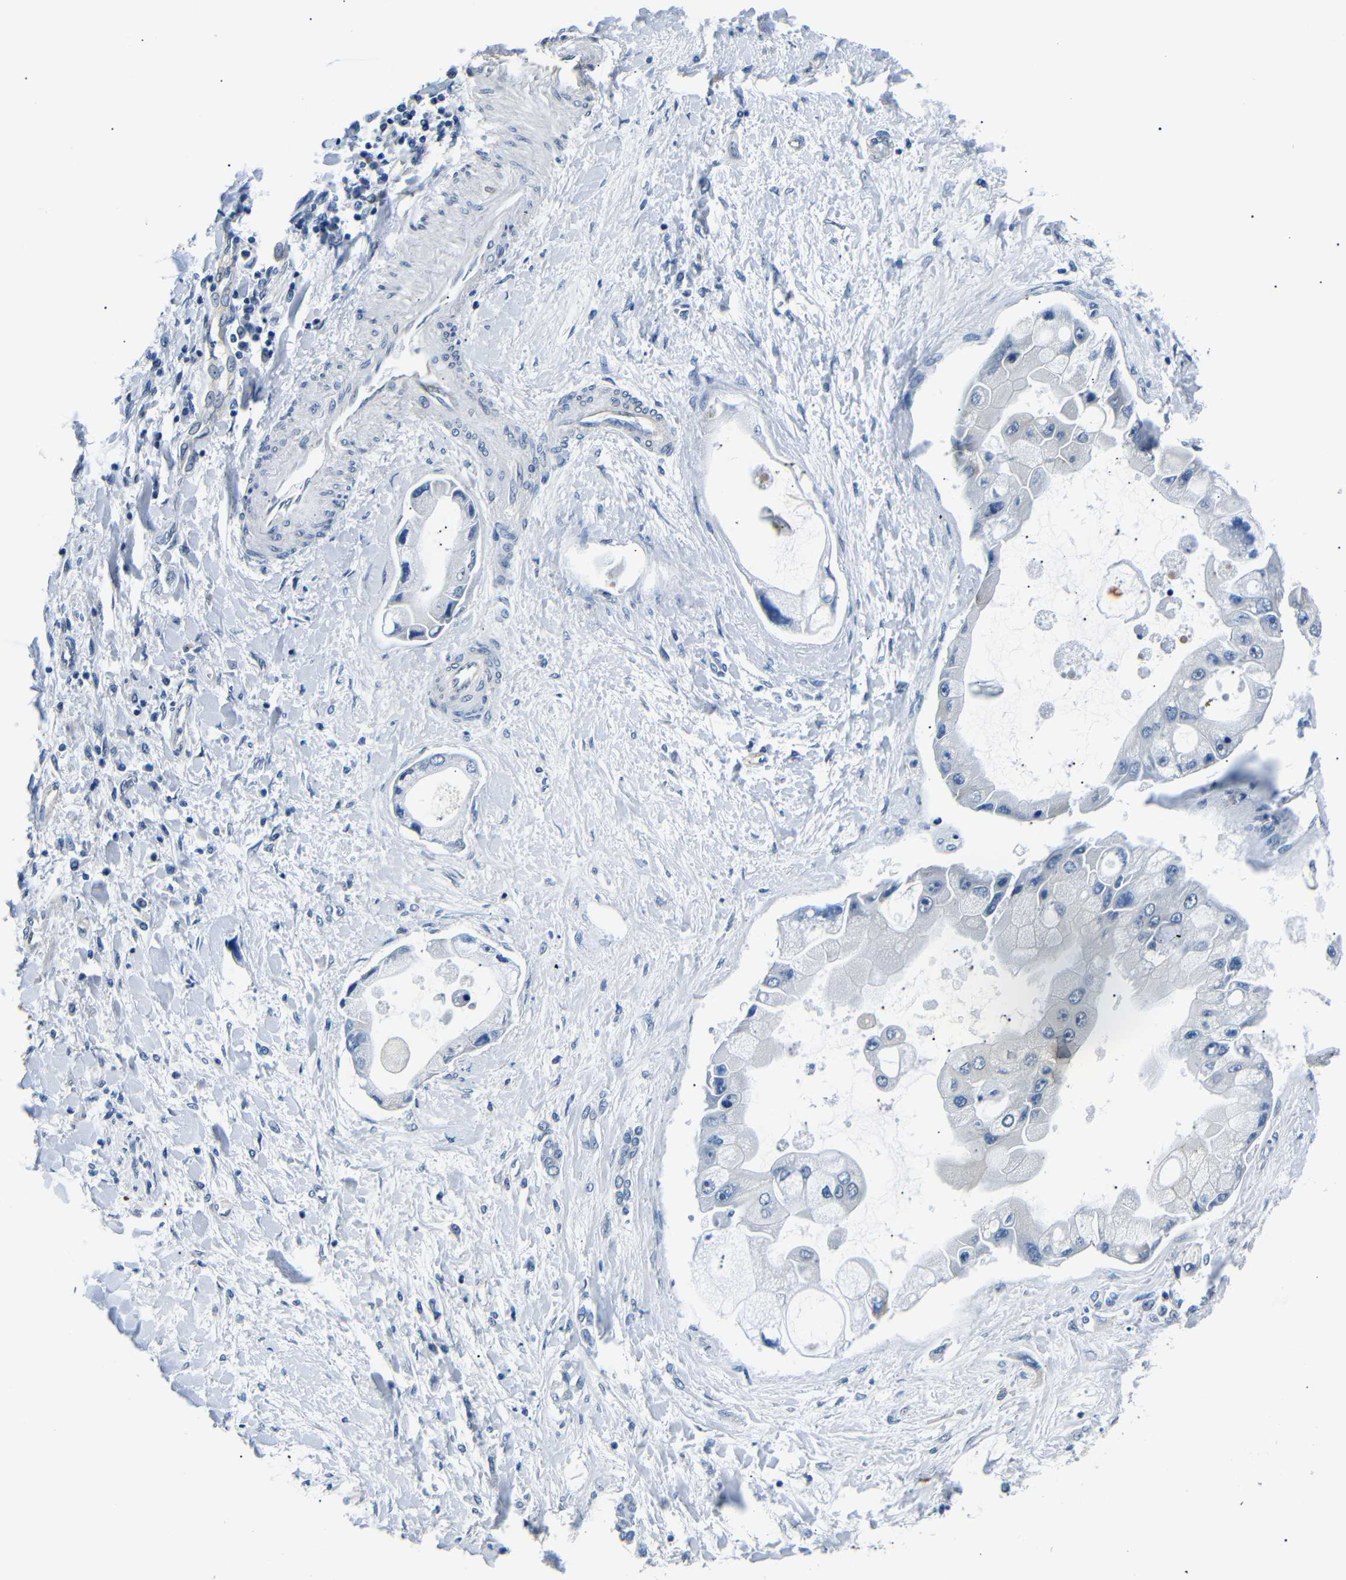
{"staining": {"intensity": "negative", "quantity": "none", "location": "none"}, "tissue": "liver cancer", "cell_type": "Tumor cells", "image_type": "cancer", "snomed": [{"axis": "morphology", "description": "Cholangiocarcinoma"}, {"axis": "topography", "description": "Liver"}], "caption": "This image is of liver cancer (cholangiocarcinoma) stained with immunohistochemistry (IHC) to label a protein in brown with the nuclei are counter-stained blue. There is no expression in tumor cells.", "gene": "TAFA1", "patient": {"sex": "male", "age": 50}}